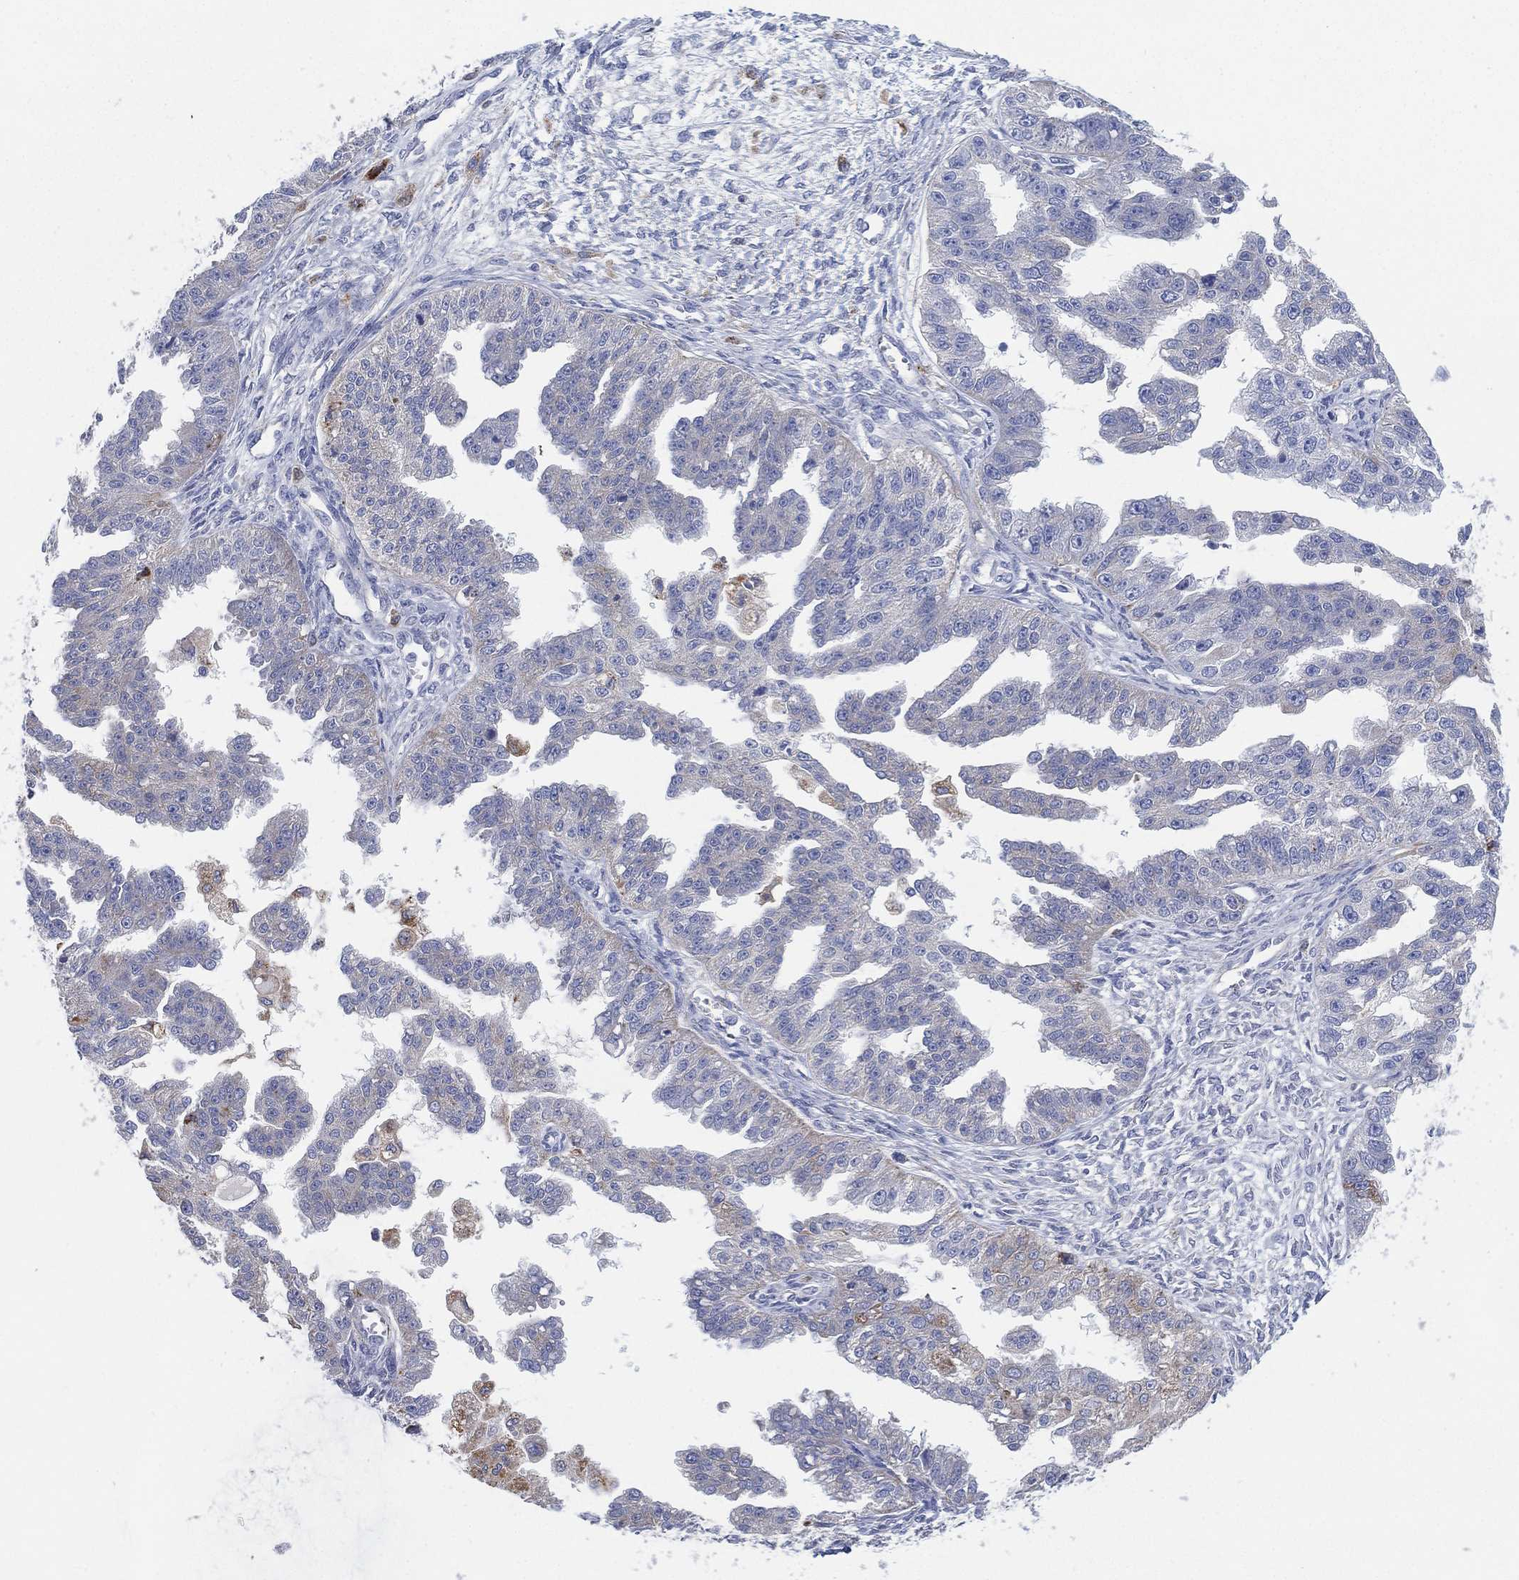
{"staining": {"intensity": "negative", "quantity": "none", "location": "none"}, "tissue": "ovarian cancer", "cell_type": "Tumor cells", "image_type": "cancer", "snomed": [{"axis": "morphology", "description": "Cystadenocarcinoma, serous, NOS"}, {"axis": "topography", "description": "Ovary"}], "caption": "Immunohistochemistry (IHC) photomicrograph of neoplastic tissue: serous cystadenocarcinoma (ovarian) stained with DAB (3,3'-diaminobenzidine) reveals no significant protein expression in tumor cells.", "gene": "GALNS", "patient": {"sex": "female", "age": 58}}